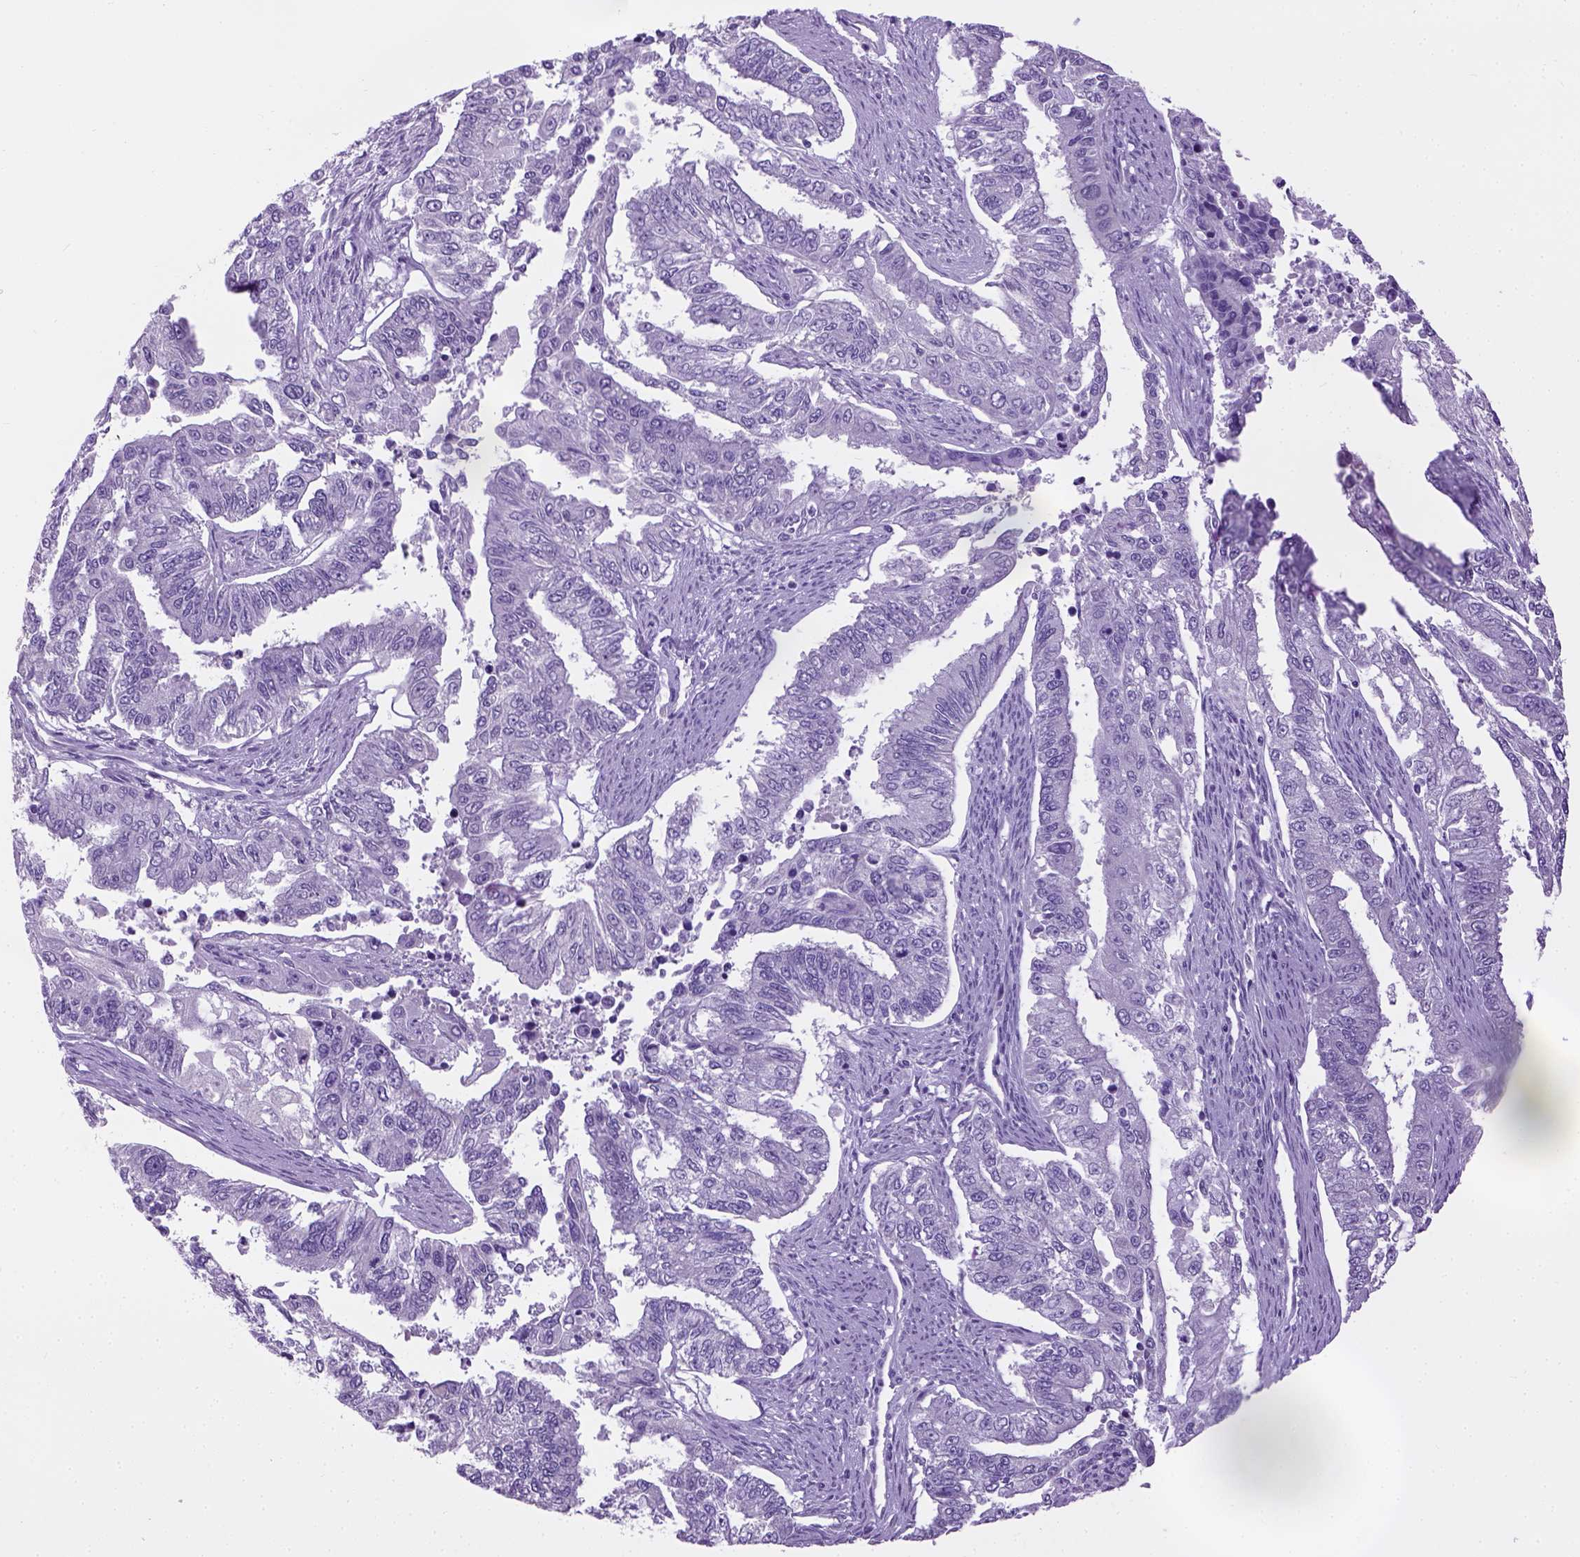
{"staining": {"intensity": "negative", "quantity": "none", "location": "none"}, "tissue": "endometrial cancer", "cell_type": "Tumor cells", "image_type": "cancer", "snomed": [{"axis": "morphology", "description": "Adenocarcinoma, NOS"}, {"axis": "topography", "description": "Uterus"}], "caption": "Tumor cells are negative for protein expression in human adenocarcinoma (endometrial).", "gene": "CYP24A1", "patient": {"sex": "female", "age": 59}}